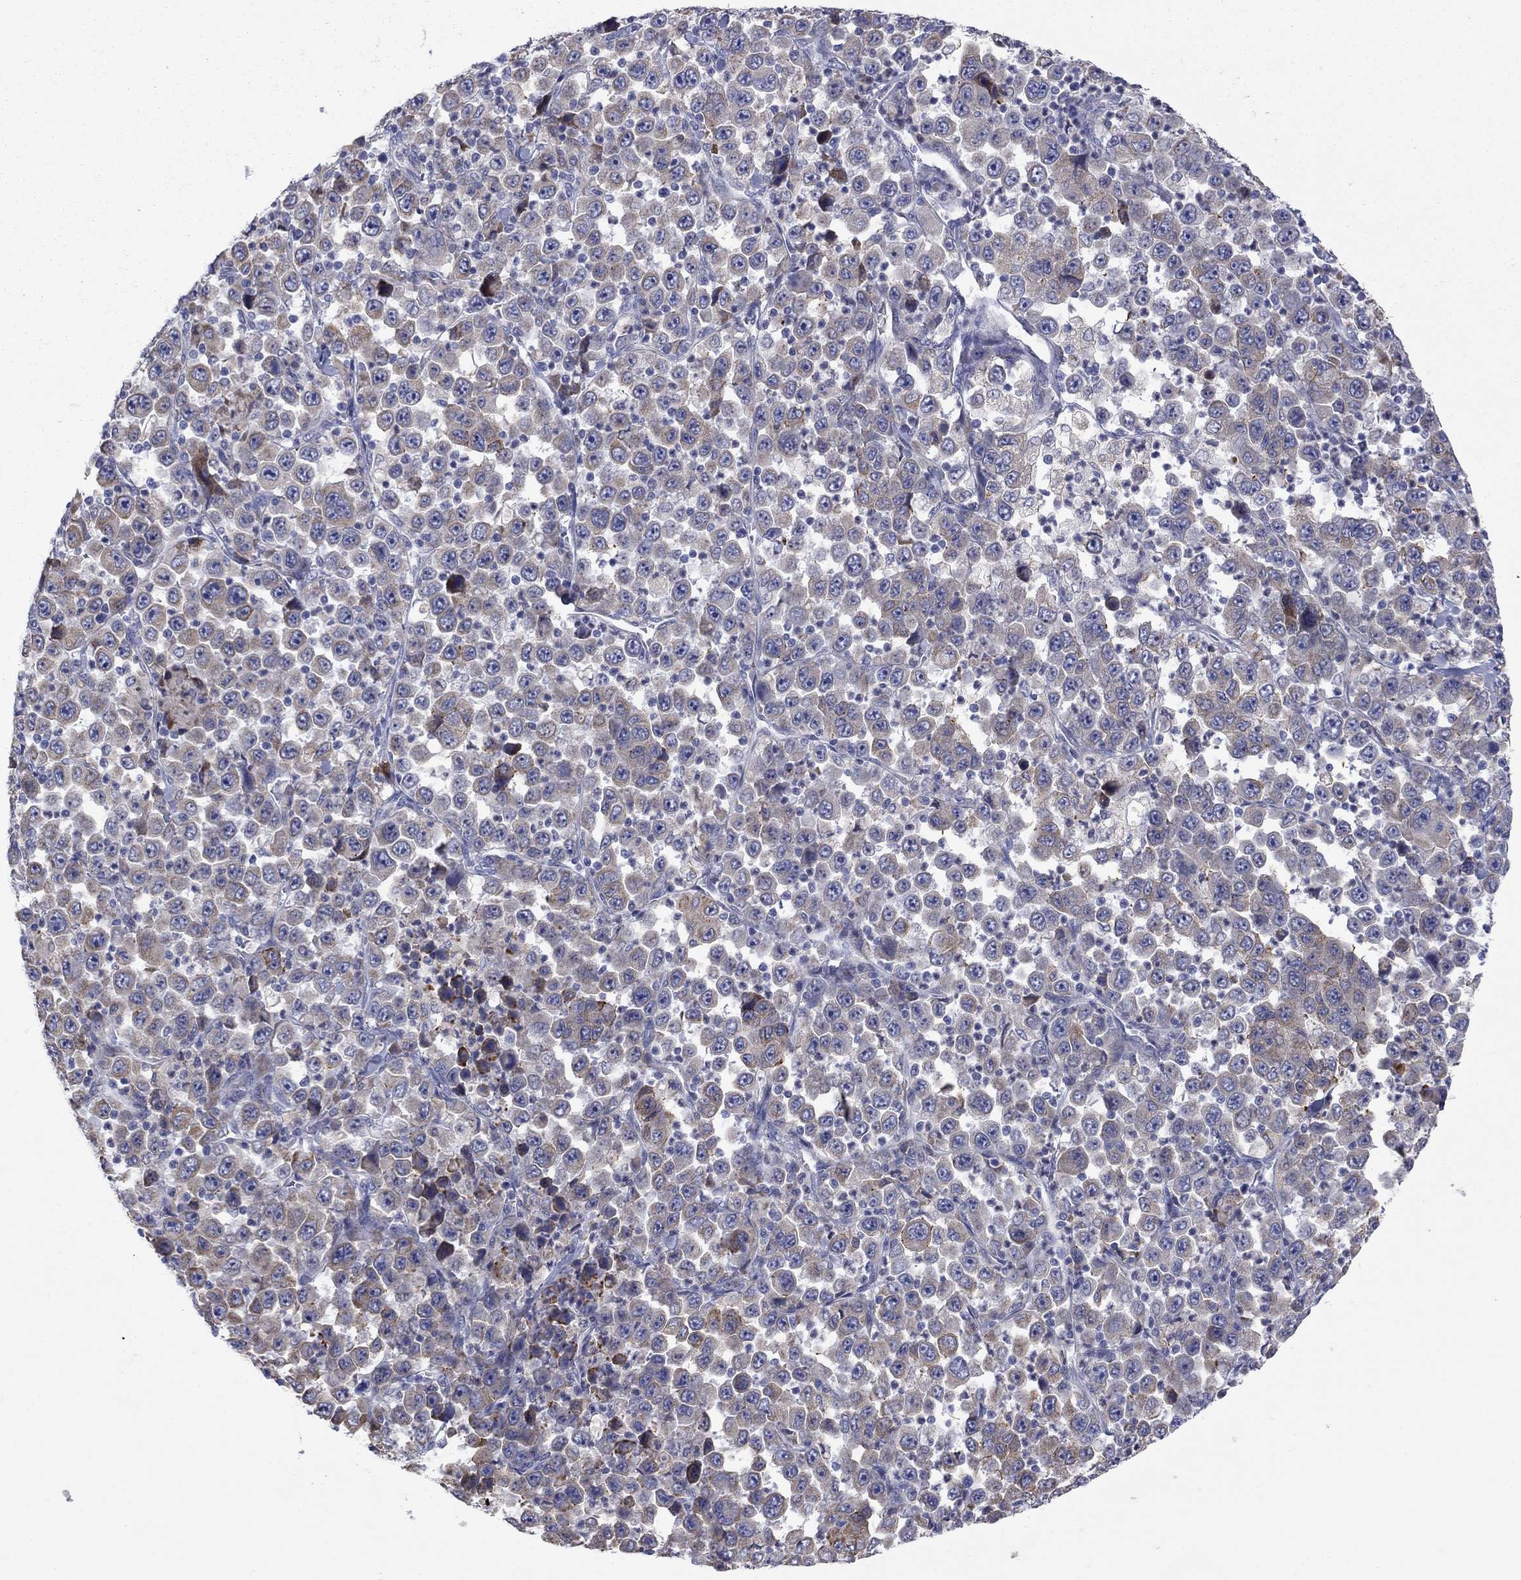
{"staining": {"intensity": "moderate", "quantity": "<25%", "location": "cytoplasmic/membranous"}, "tissue": "stomach cancer", "cell_type": "Tumor cells", "image_type": "cancer", "snomed": [{"axis": "morphology", "description": "Normal tissue, NOS"}, {"axis": "morphology", "description": "Adenocarcinoma, NOS"}, {"axis": "topography", "description": "Stomach, upper"}, {"axis": "topography", "description": "Stomach"}], "caption": "High-power microscopy captured an immunohistochemistry (IHC) photomicrograph of stomach cancer, revealing moderate cytoplasmic/membranous positivity in about <25% of tumor cells.", "gene": "TMPRSS11A", "patient": {"sex": "male", "age": 59}}